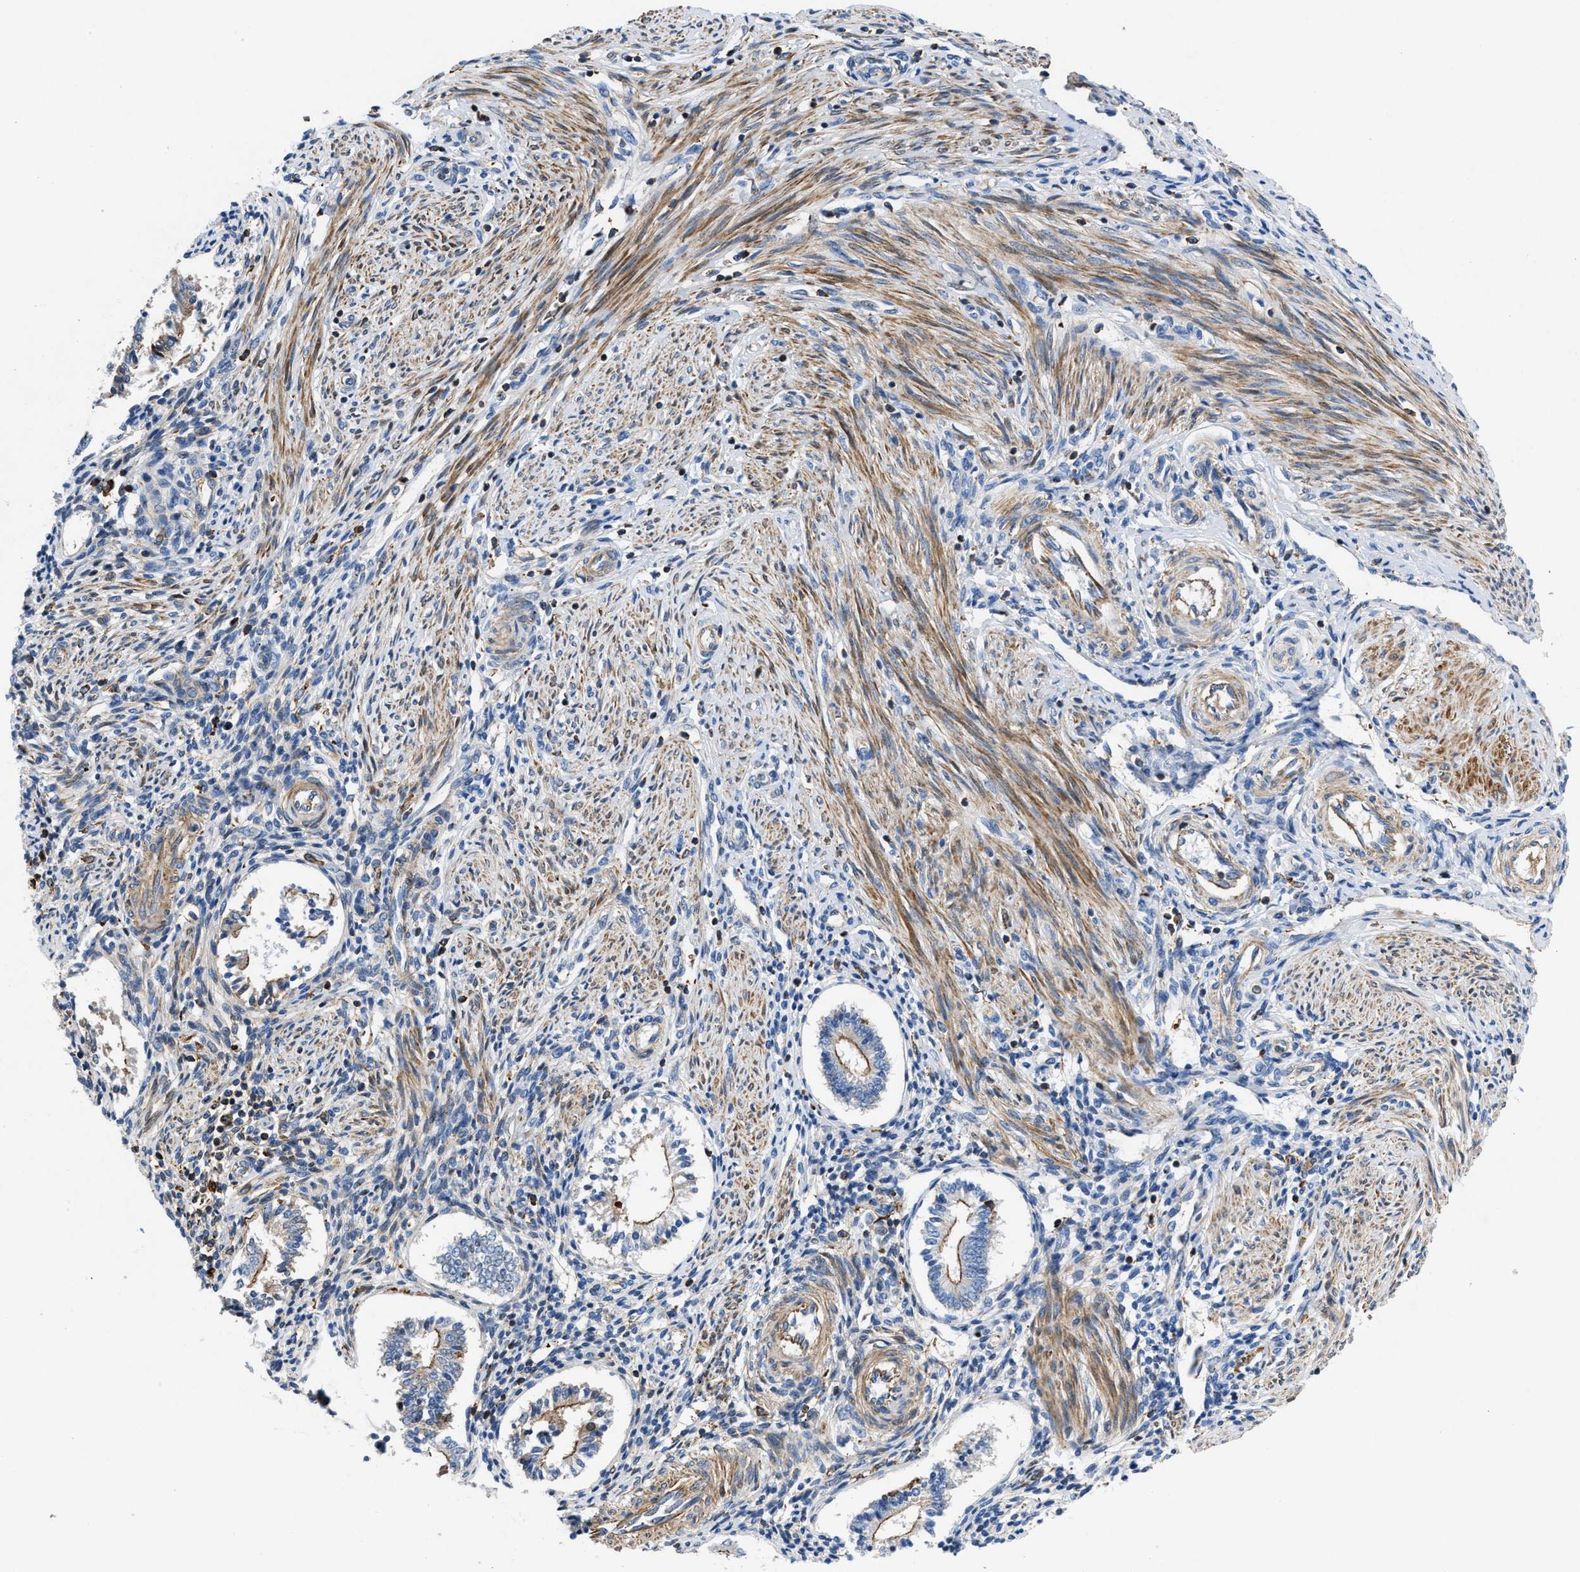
{"staining": {"intensity": "weak", "quantity": "25%-75%", "location": "cytoplasmic/membranous"}, "tissue": "endometrium", "cell_type": "Cells in endometrial stroma", "image_type": "normal", "snomed": [{"axis": "morphology", "description": "Normal tissue, NOS"}, {"axis": "topography", "description": "Endometrium"}], "caption": "This image demonstrates immunohistochemistry staining of benign human endometrium, with low weak cytoplasmic/membranous positivity in about 25%-75% of cells in endometrial stroma.", "gene": "ATP6V0D1", "patient": {"sex": "female", "age": 42}}